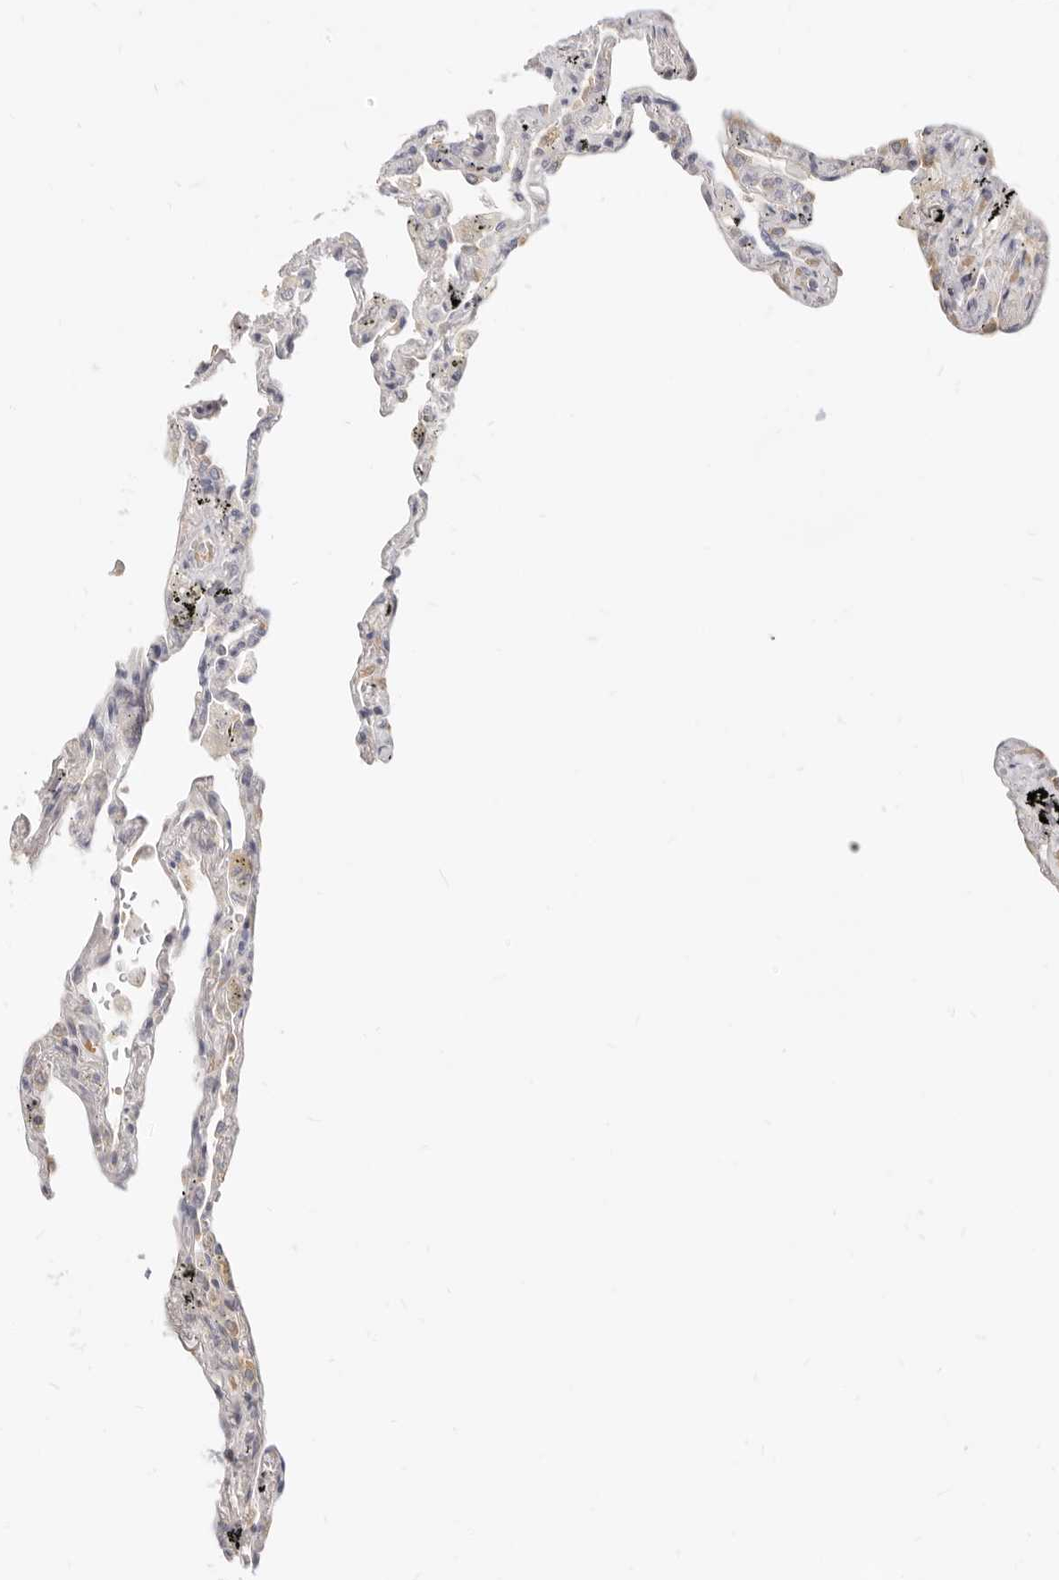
{"staining": {"intensity": "weak", "quantity": "25%-75%", "location": "cytoplasmic/membranous"}, "tissue": "lung", "cell_type": "Alveolar cells", "image_type": "normal", "snomed": [{"axis": "morphology", "description": "Normal tissue, NOS"}, {"axis": "topography", "description": "Lung"}], "caption": "Approximately 25%-75% of alveolar cells in unremarkable human lung show weak cytoplasmic/membranous protein positivity as visualized by brown immunohistochemical staining.", "gene": "LTB4R2", "patient": {"sex": "male", "age": 59}}